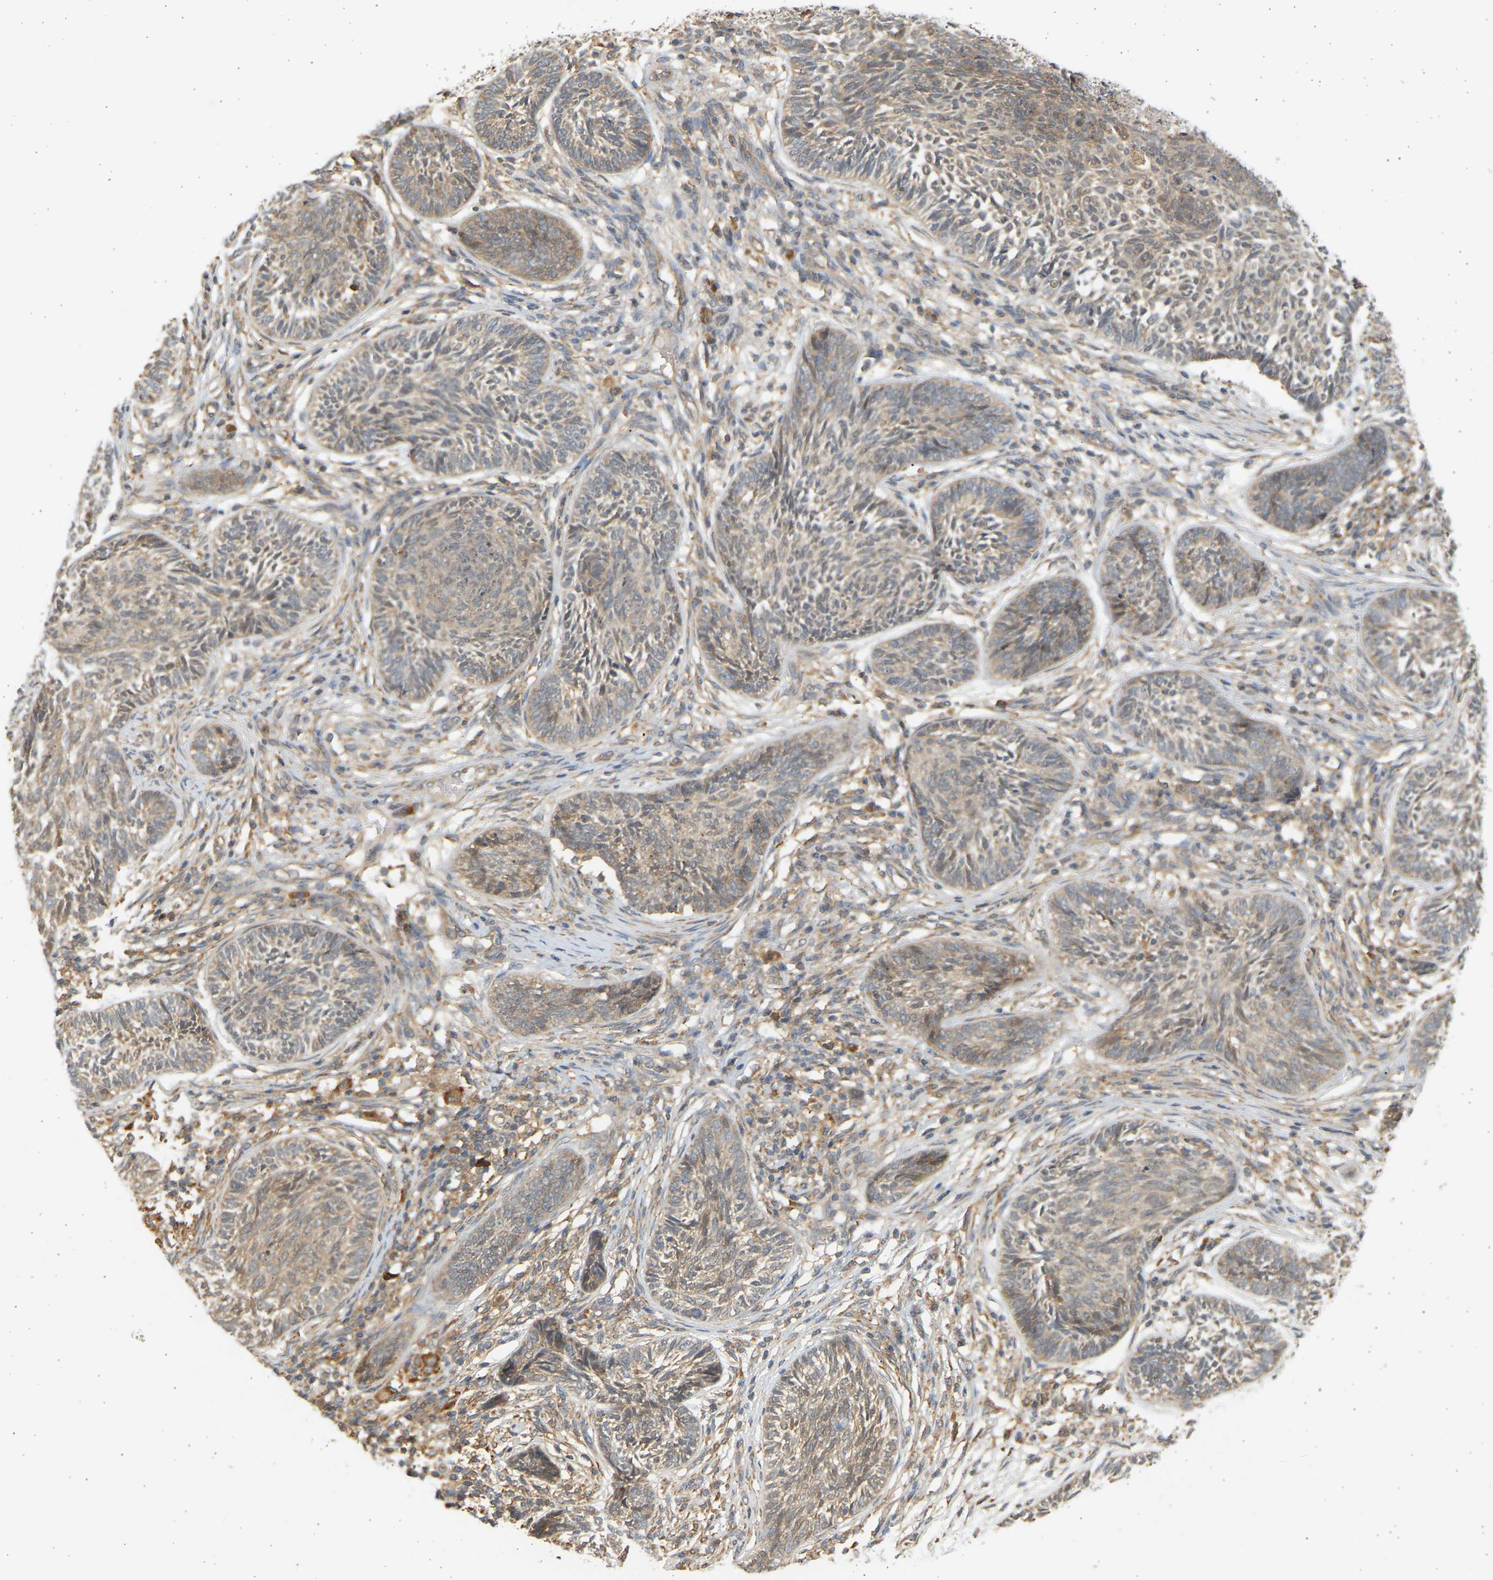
{"staining": {"intensity": "weak", "quantity": ">75%", "location": "cytoplasmic/membranous"}, "tissue": "skin cancer", "cell_type": "Tumor cells", "image_type": "cancer", "snomed": [{"axis": "morphology", "description": "Papilloma, NOS"}, {"axis": "morphology", "description": "Basal cell carcinoma"}, {"axis": "topography", "description": "Skin"}], "caption": "Skin basal cell carcinoma stained with a brown dye demonstrates weak cytoplasmic/membranous positive staining in about >75% of tumor cells.", "gene": "B4GALT6", "patient": {"sex": "male", "age": 87}}